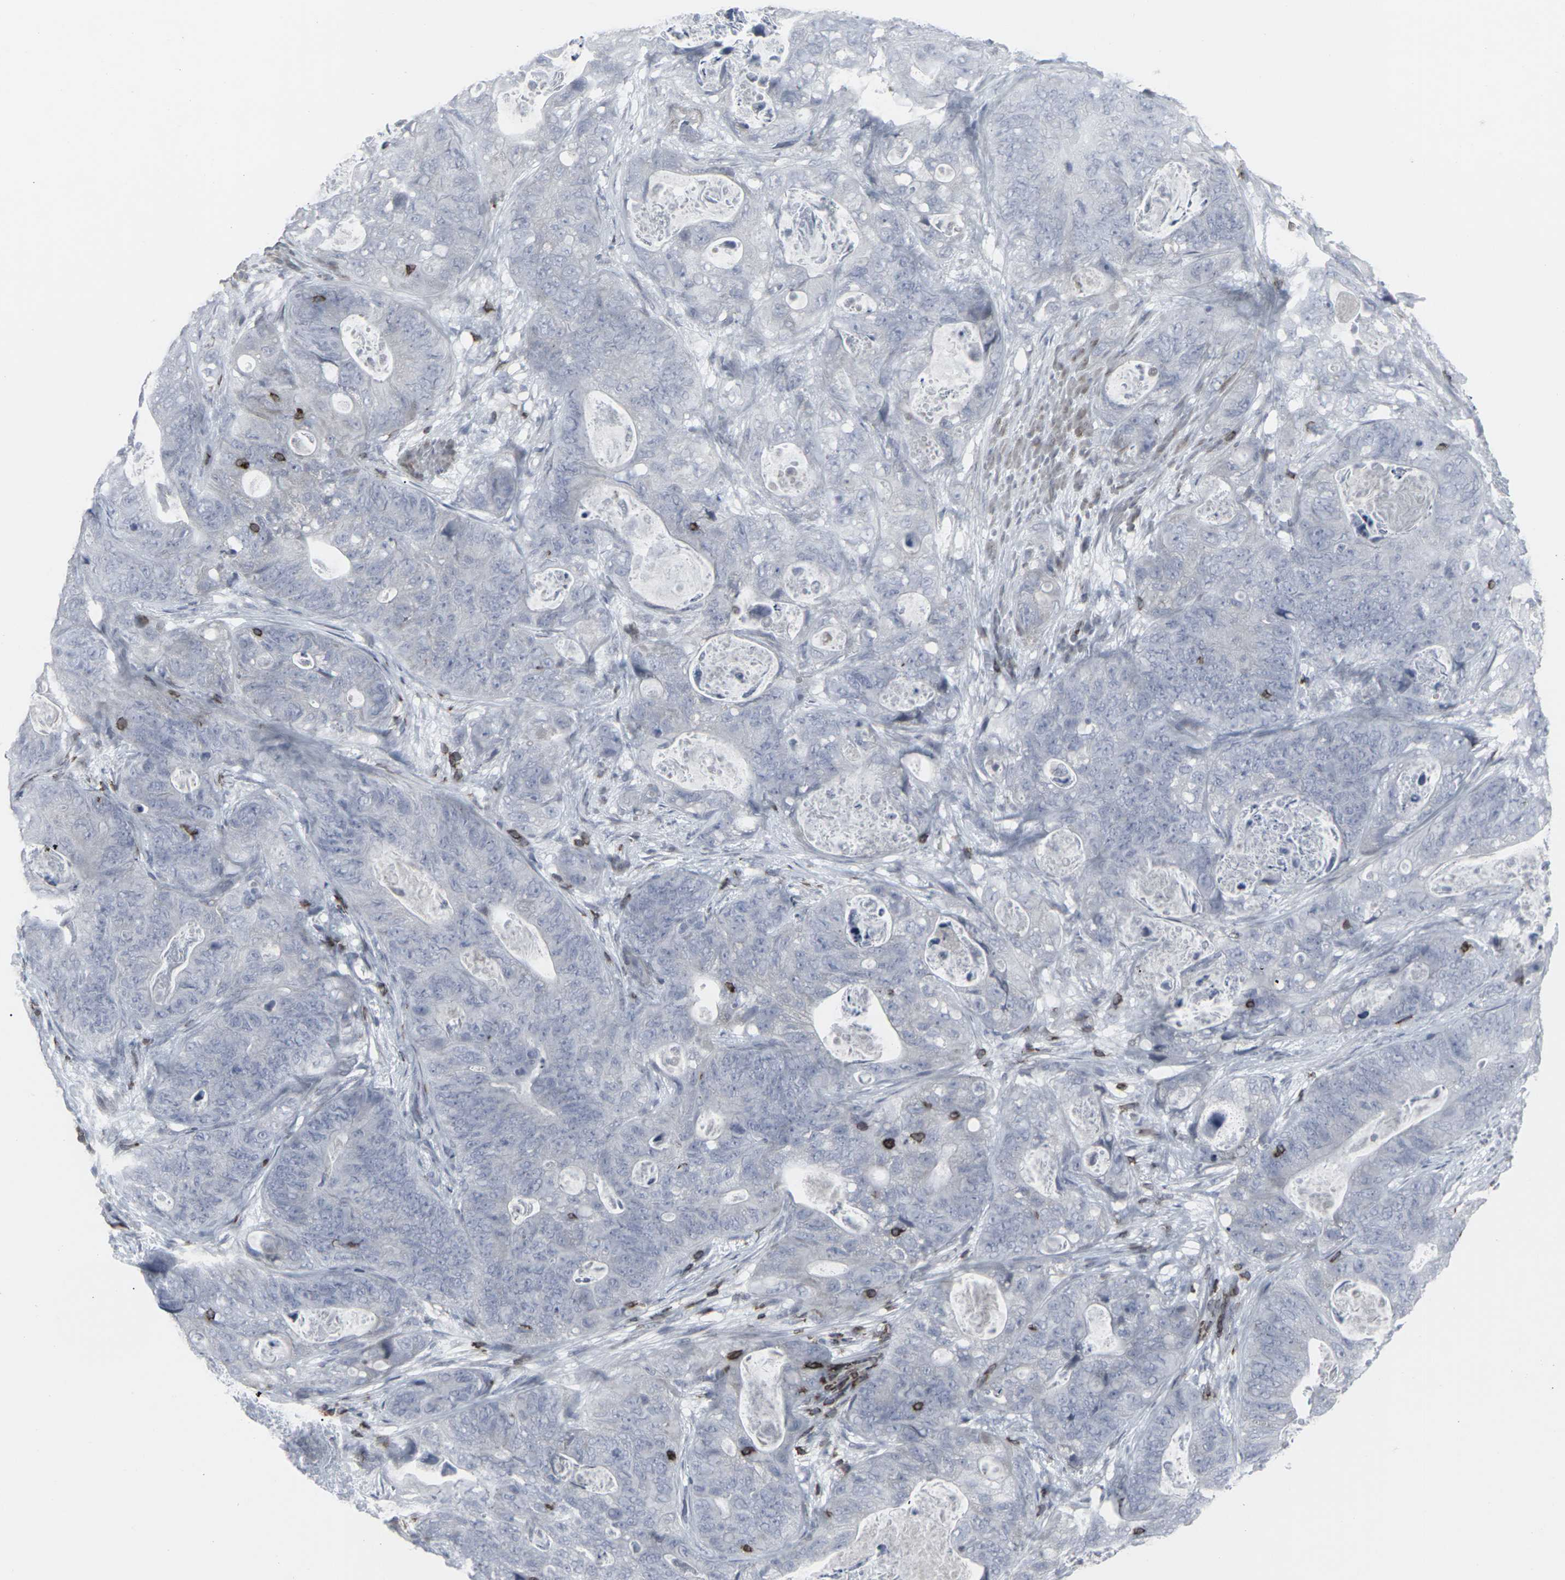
{"staining": {"intensity": "negative", "quantity": "none", "location": "none"}, "tissue": "stomach cancer", "cell_type": "Tumor cells", "image_type": "cancer", "snomed": [{"axis": "morphology", "description": "Adenocarcinoma, NOS"}, {"axis": "topography", "description": "Stomach"}], "caption": "Tumor cells are negative for brown protein staining in stomach adenocarcinoma.", "gene": "APOBEC2", "patient": {"sex": "female", "age": 89}}